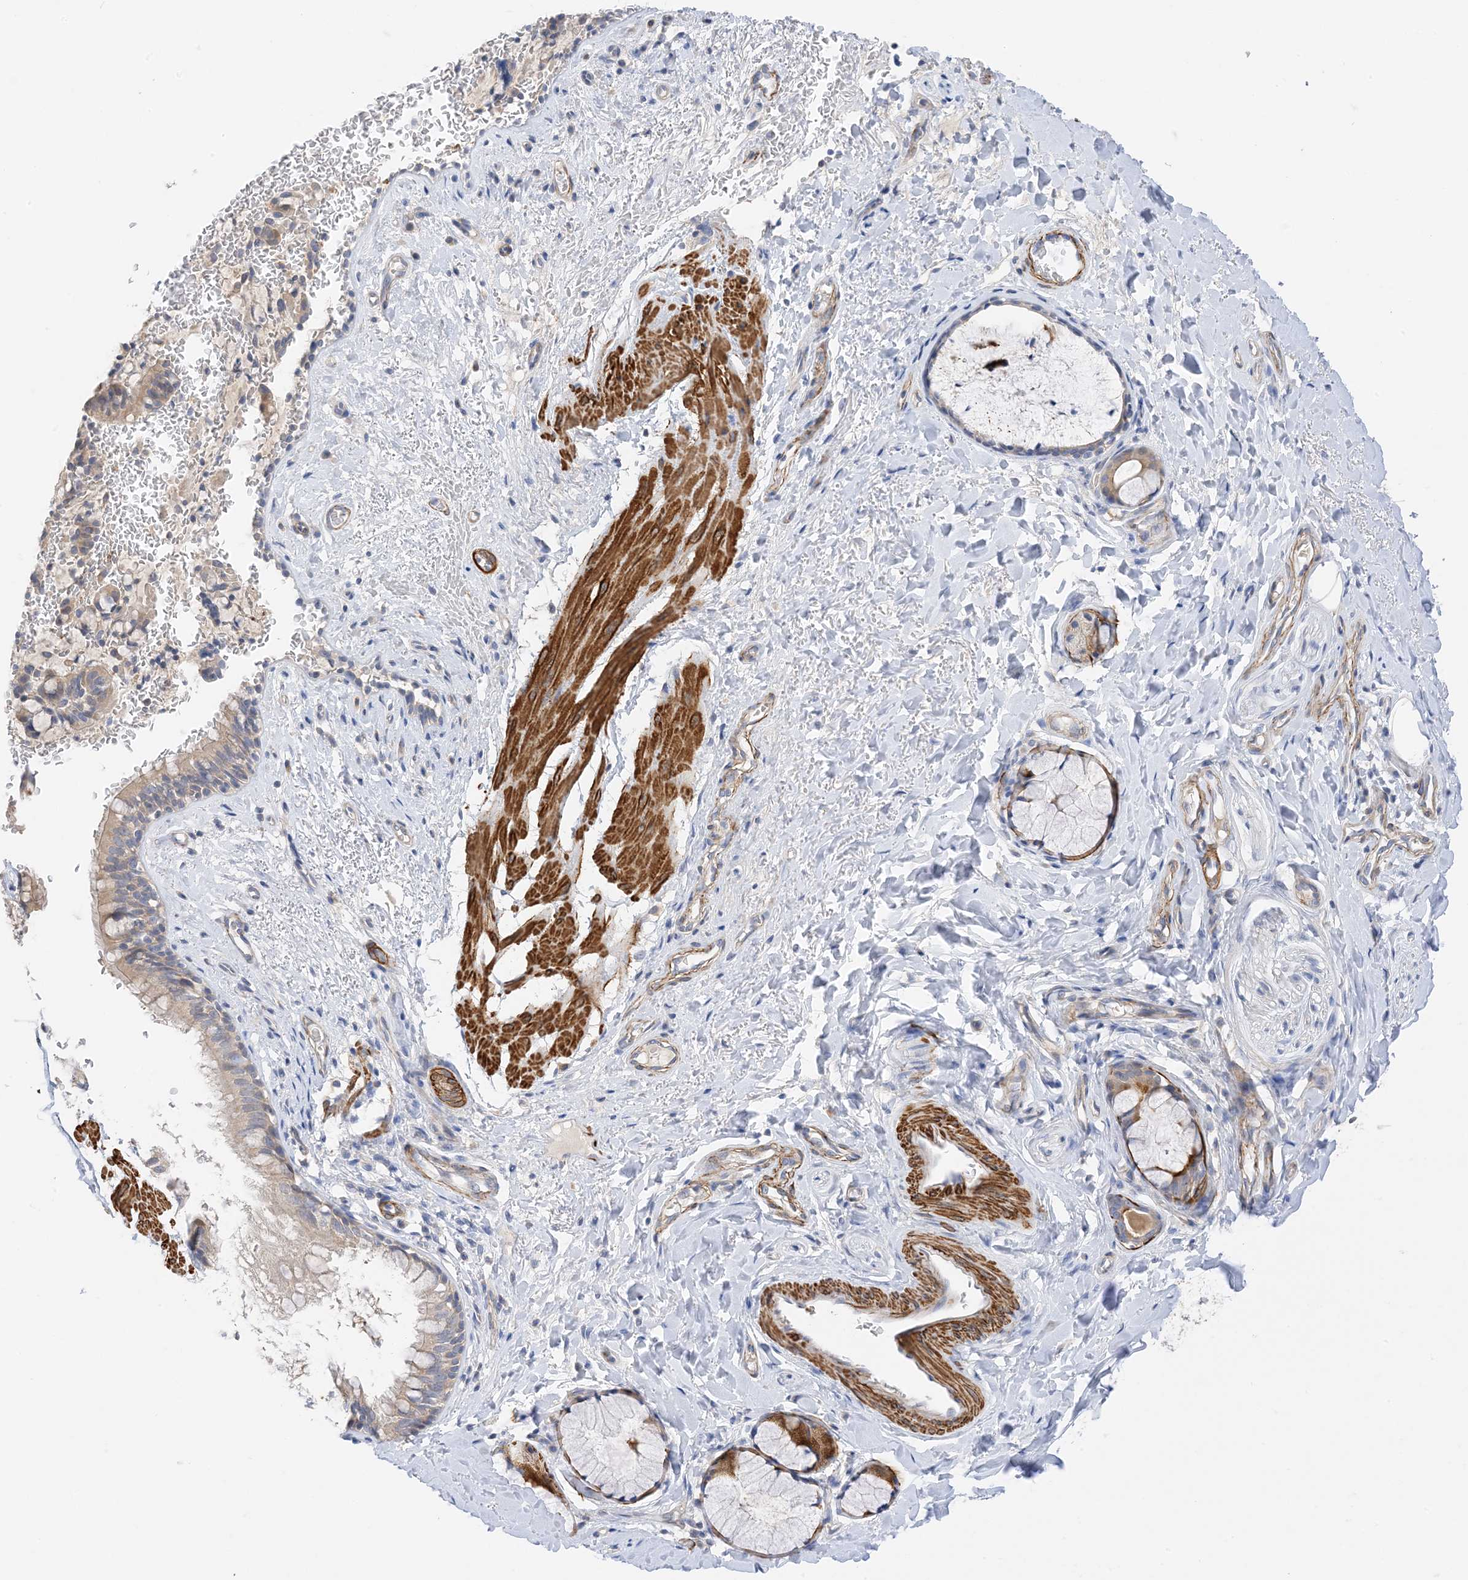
{"staining": {"intensity": "weak", "quantity": "<25%", "location": "cytoplasmic/membranous"}, "tissue": "bronchus", "cell_type": "Respiratory epithelial cells", "image_type": "normal", "snomed": [{"axis": "morphology", "description": "Normal tissue, NOS"}, {"axis": "topography", "description": "Cartilage tissue"}, {"axis": "topography", "description": "Bronchus"}], "caption": "Photomicrograph shows no protein expression in respiratory epithelial cells of normal bronchus. (DAB immunohistochemistry visualized using brightfield microscopy, high magnification).", "gene": "KIFBP", "patient": {"sex": "female", "age": 36}}